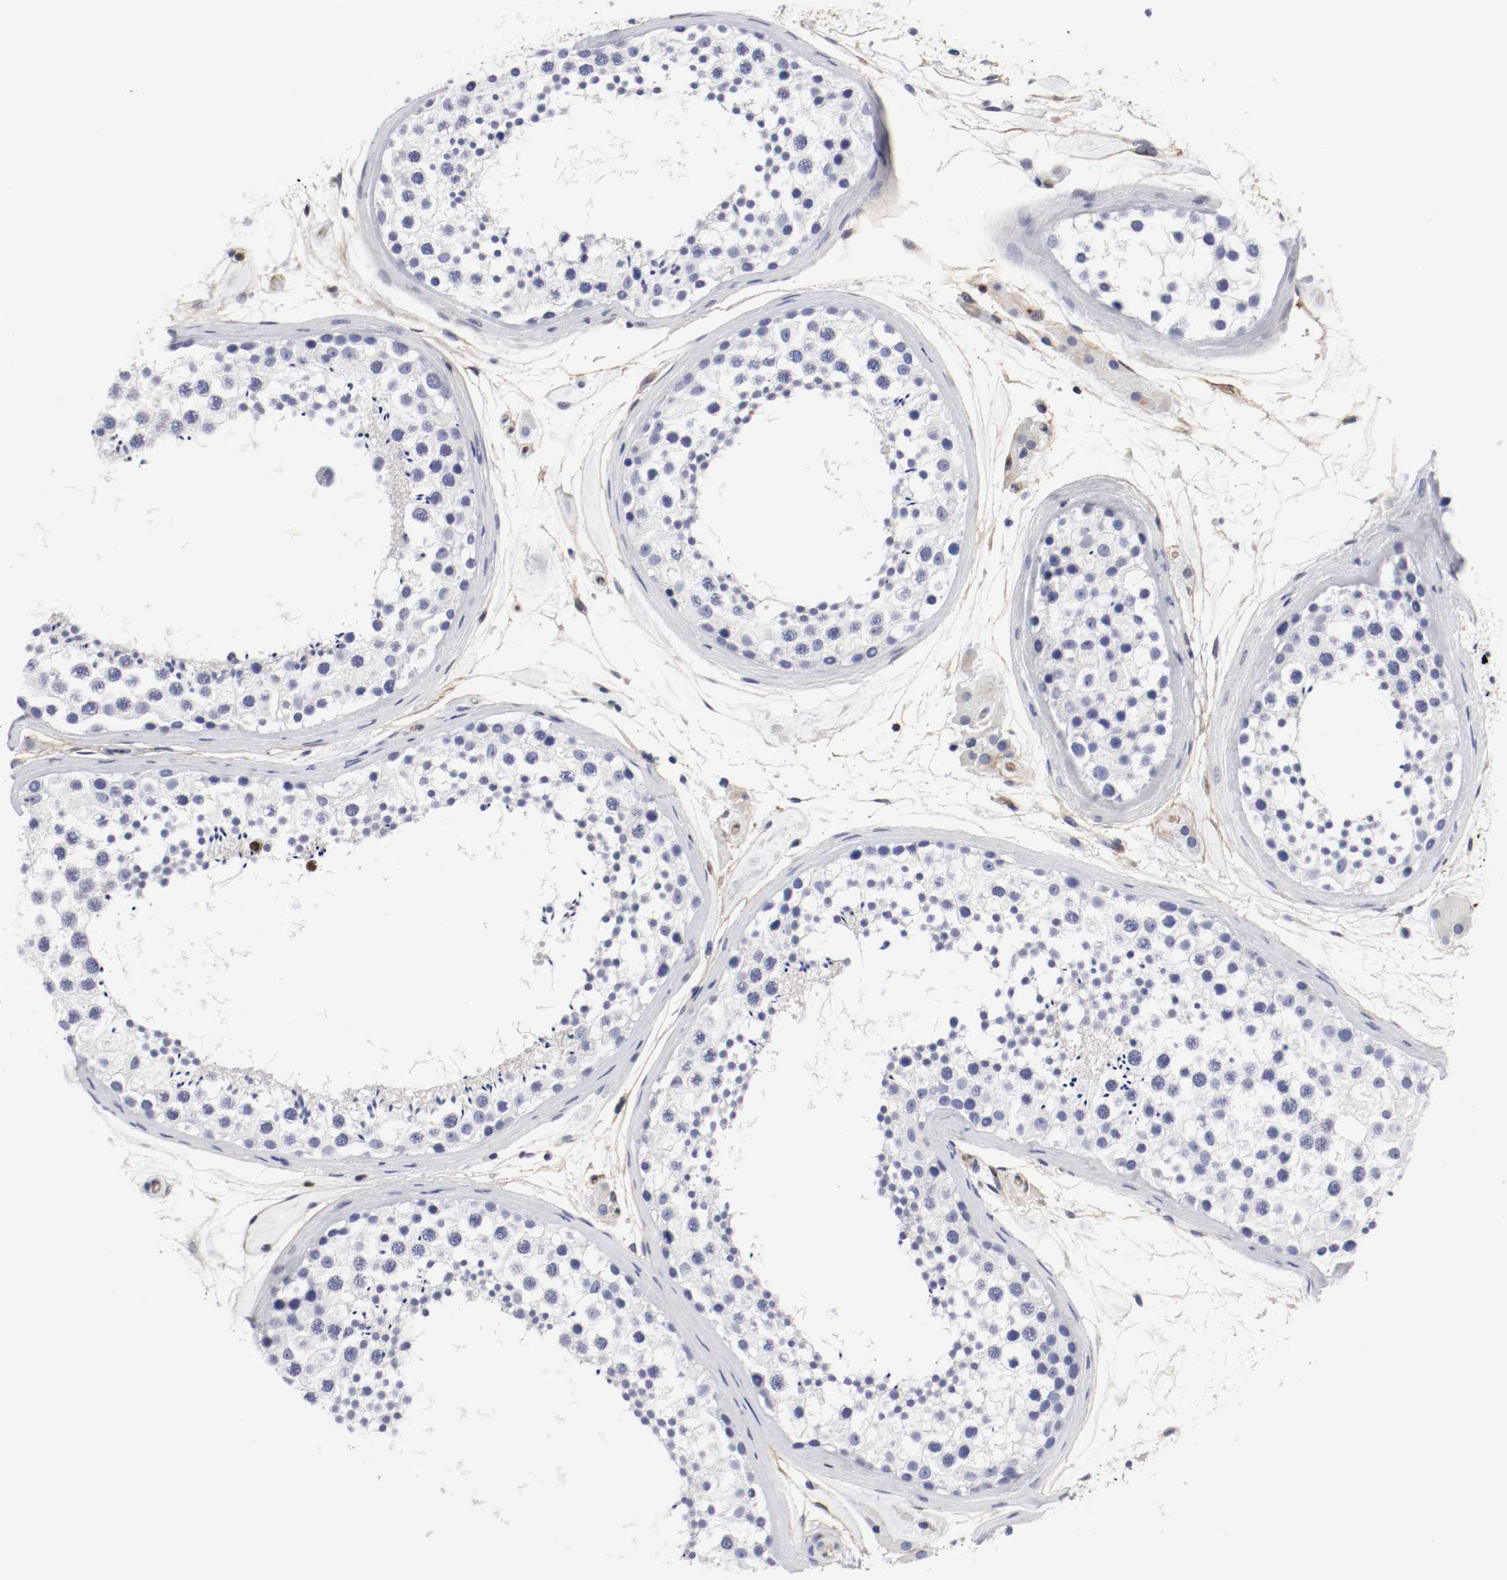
{"staining": {"intensity": "negative", "quantity": "none", "location": "none"}, "tissue": "testis", "cell_type": "Cells in seminiferous ducts", "image_type": "normal", "snomed": [{"axis": "morphology", "description": "Normal tissue, NOS"}, {"axis": "topography", "description": "Testis"}], "caption": "Cells in seminiferous ducts are negative for protein expression in unremarkable human testis. Brightfield microscopy of immunohistochemistry (IHC) stained with DAB (brown) and hematoxylin (blue), captured at high magnification.", "gene": "IFITM1", "patient": {"sex": "male", "age": 46}}